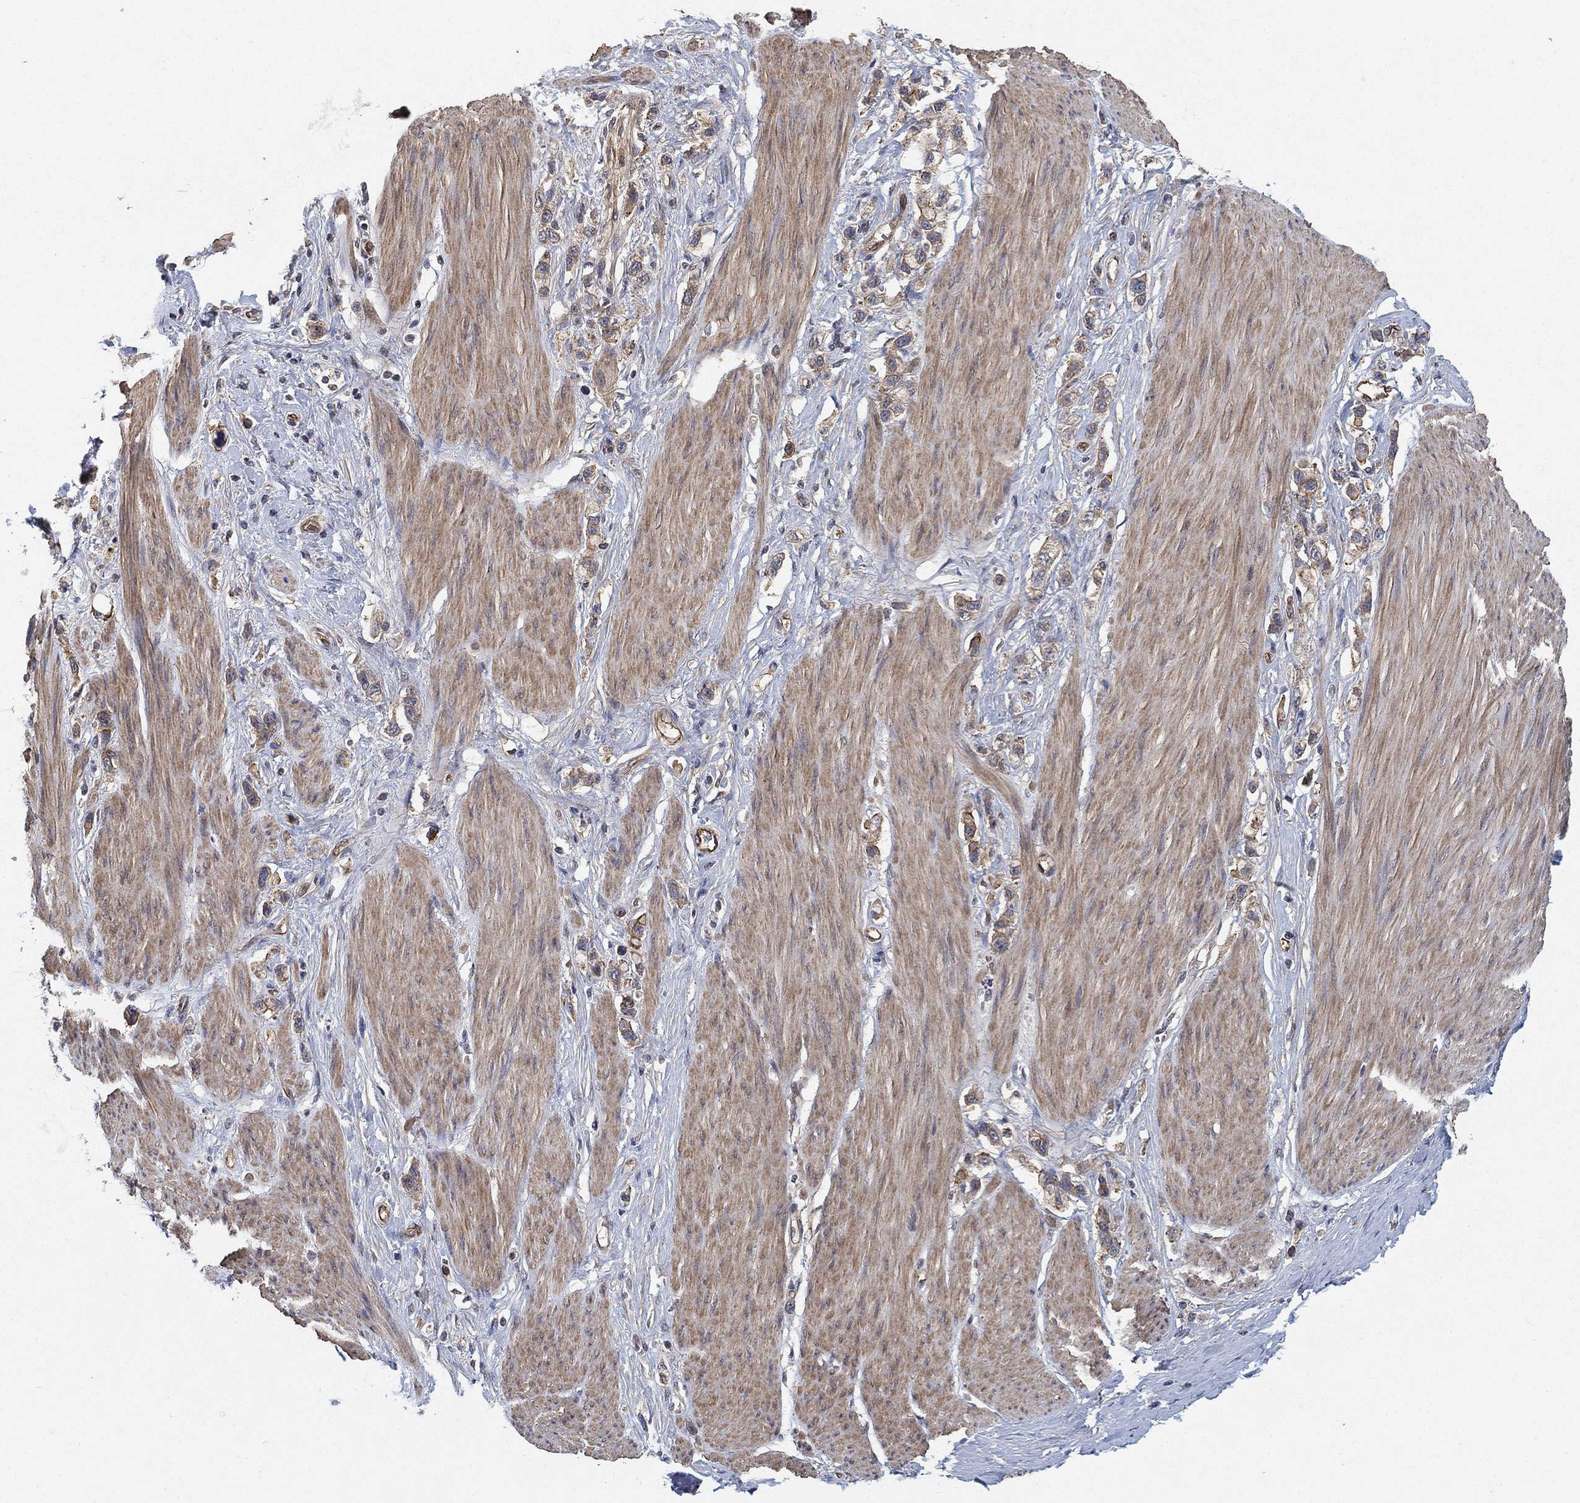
{"staining": {"intensity": "weak", "quantity": "<25%", "location": "cytoplasmic/membranous"}, "tissue": "stomach cancer", "cell_type": "Tumor cells", "image_type": "cancer", "snomed": [{"axis": "morphology", "description": "Normal tissue, NOS"}, {"axis": "morphology", "description": "Adenocarcinoma, NOS"}, {"axis": "morphology", "description": "Adenocarcinoma, High grade"}, {"axis": "topography", "description": "Stomach, upper"}, {"axis": "topography", "description": "Stomach"}], "caption": "Tumor cells are negative for protein expression in human stomach high-grade adenocarcinoma.", "gene": "MCUR1", "patient": {"sex": "female", "age": 65}}